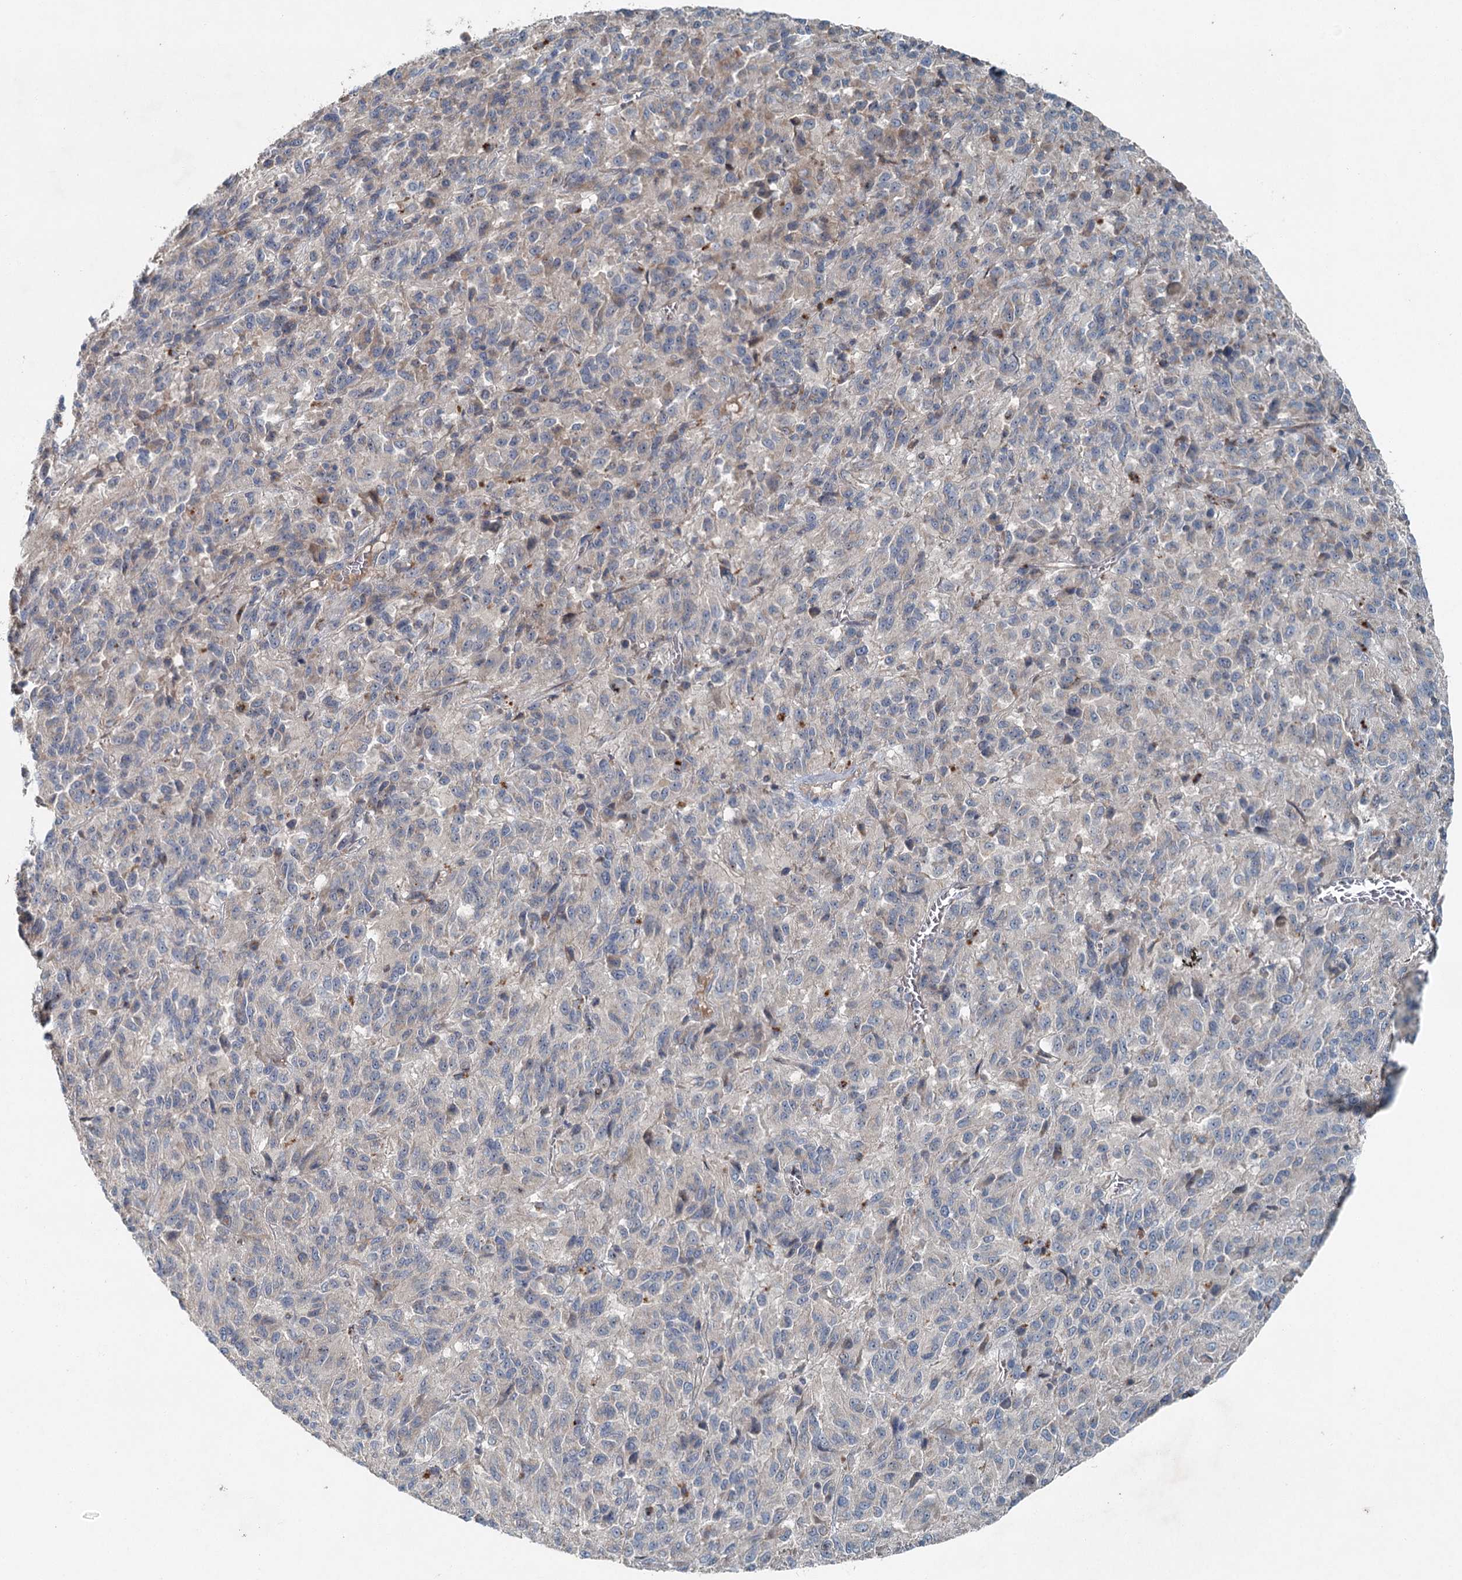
{"staining": {"intensity": "weak", "quantity": "<25%", "location": "cytoplasmic/membranous"}, "tissue": "melanoma", "cell_type": "Tumor cells", "image_type": "cancer", "snomed": [{"axis": "morphology", "description": "Malignant melanoma, Metastatic site"}, {"axis": "topography", "description": "Lung"}], "caption": "Tumor cells show no significant protein staining in melanoma.", "gene": "CHCHD5", "patient": {"sex": "male", "age": 64}}